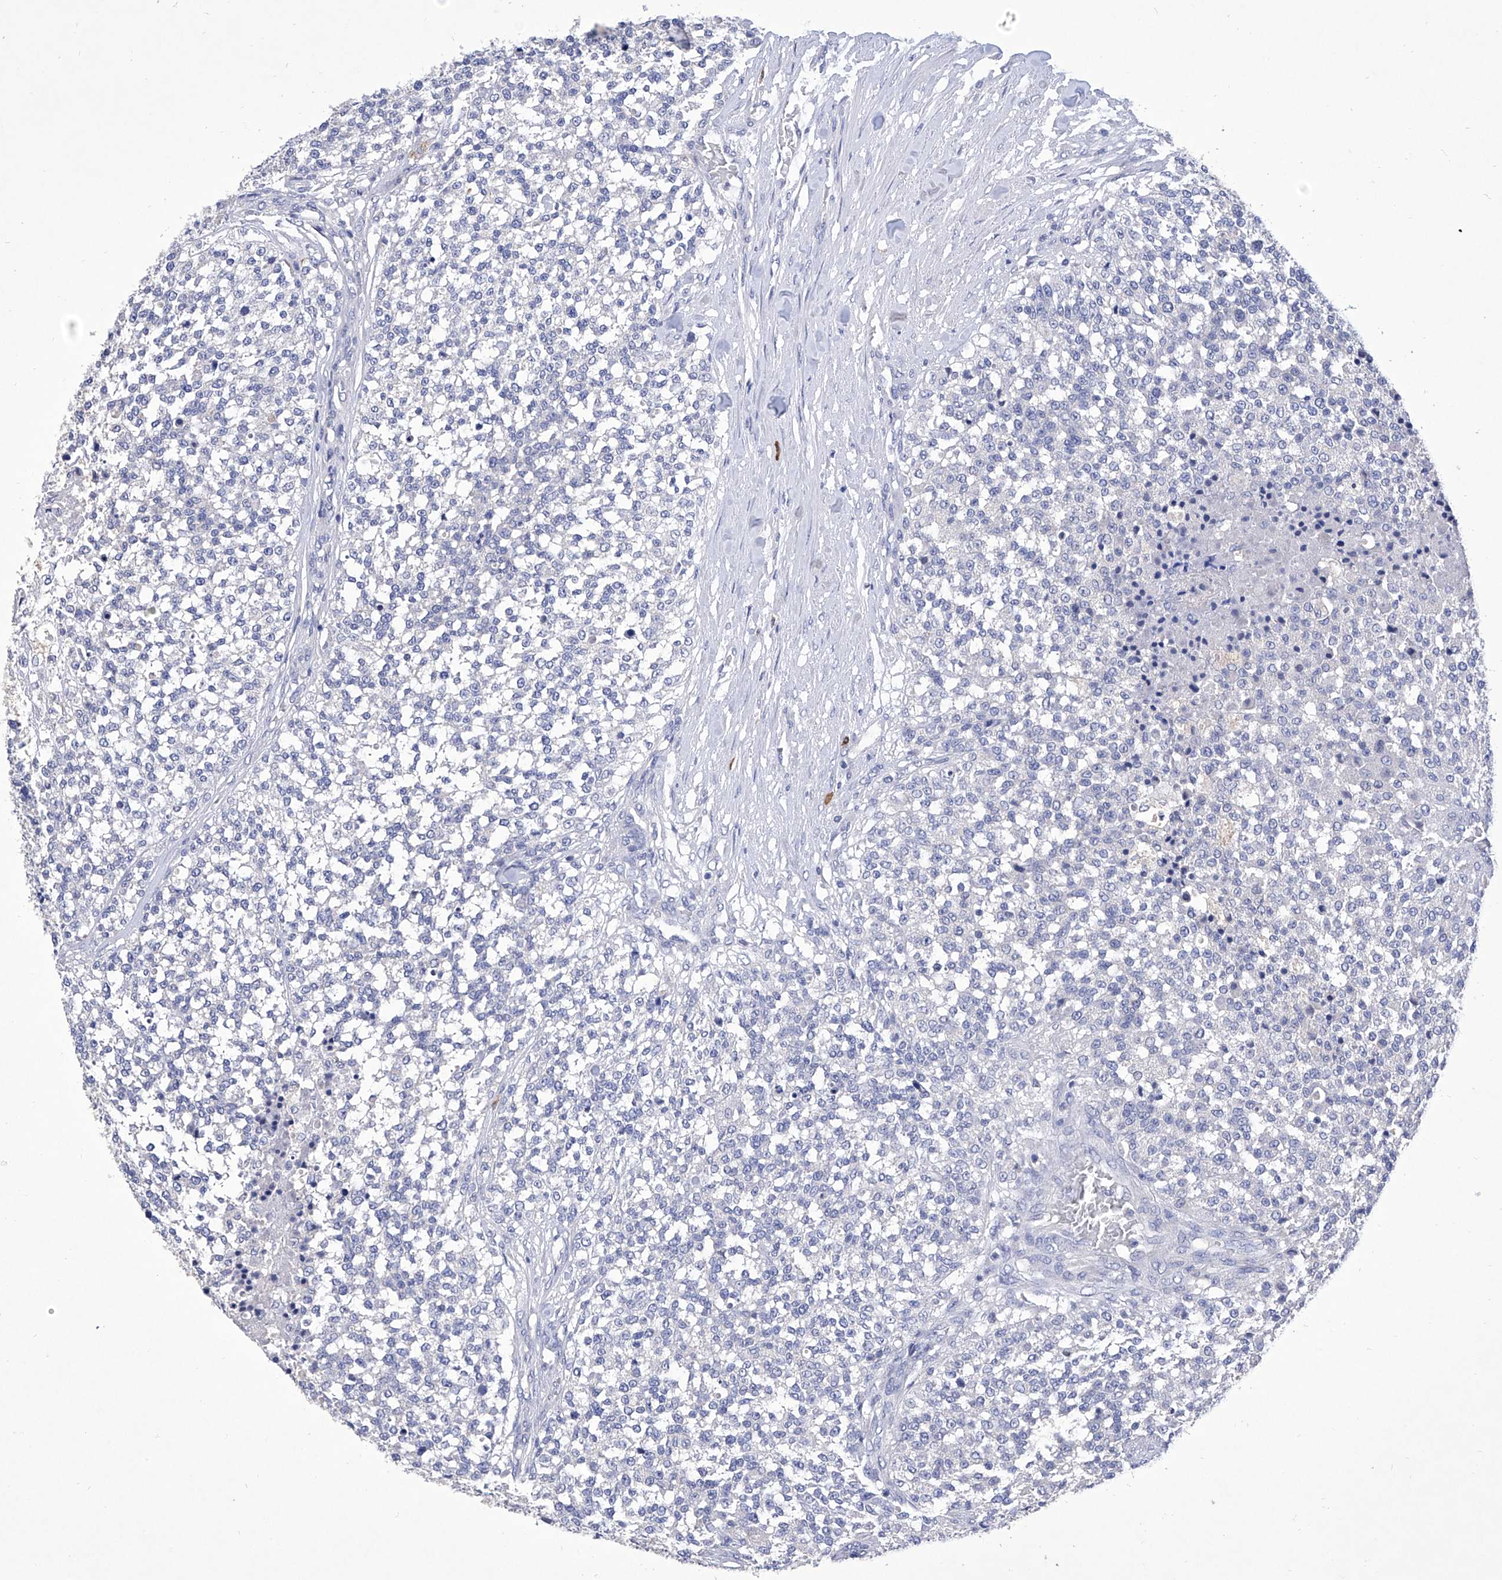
{"staining": {"intensity": "negative", "quantity": "none", "location": "none"}, "tissue": "testis cancer", "cell_type": "Tumor cells", "image_type": "cancer", "snomed": [{"axis": "morphology", "description": "Seminoma, NOS"}, {"axis": "topography", "description": "Testis"}], "caption": "Human testis cancer (seminoma) stained for a protein using IHC shows no staining in tumor cells.", "gene": "IFNL2", "patient": {"sex": "male", "age": 59}}